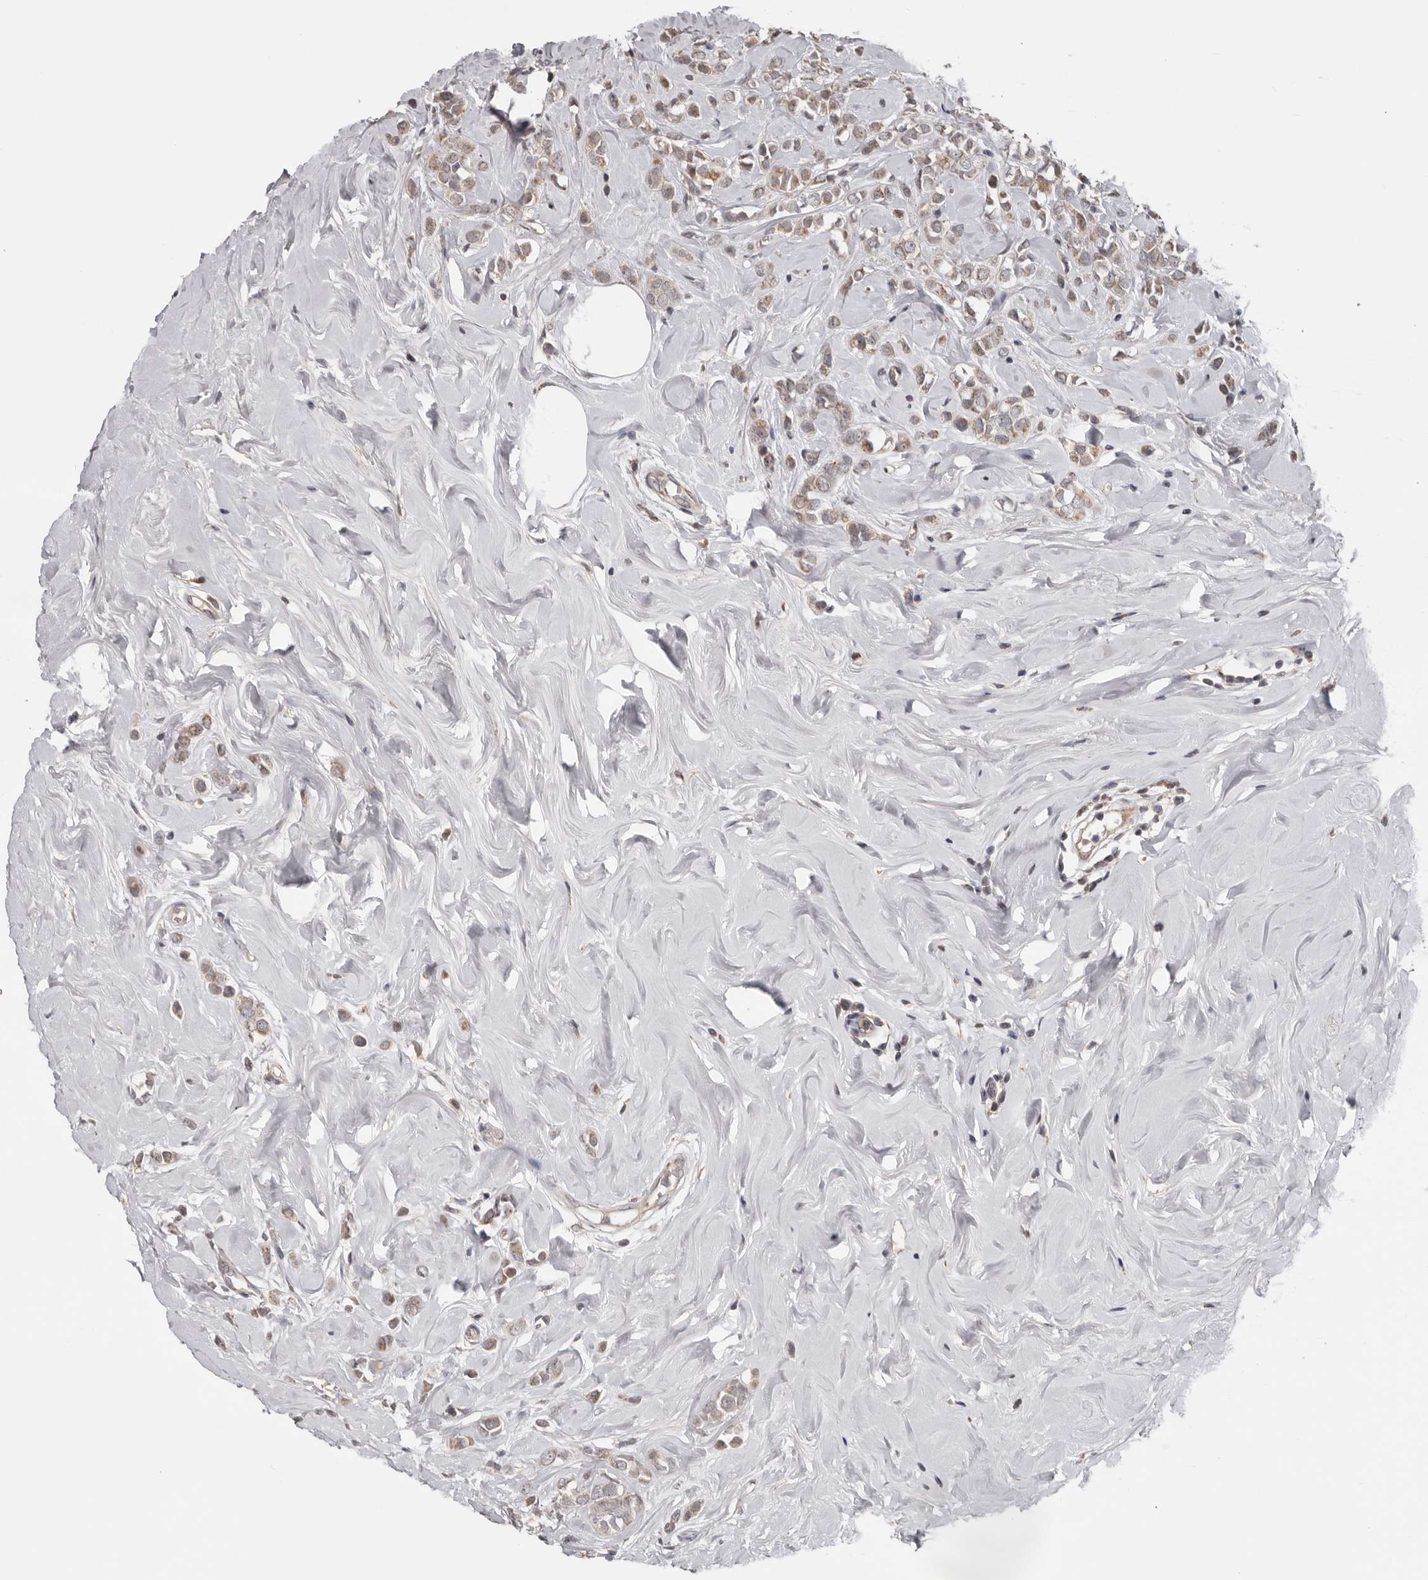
{"staining": {"intensity": "weak", "quantity": ">75%", "location": "cytoplasmic/membranous"}, "tissue": "breast cancer", "cell_type": "Tumor cells", "image_type": "cancer", "snomed": [{"axis": "morphology", "description": "Lobular carcinoma"}, {"axis": "topography", "description": "Breast"}], "caption": "This photomicrograph shows immunohistochemistry (IHC) staining of human breast lobular carcinoma, with low weak cytoplasmic/membranous staining in about >75% of tumor cells.", "gene": "MOGAT2", "patient": {"sex": "female", "age": 47}}